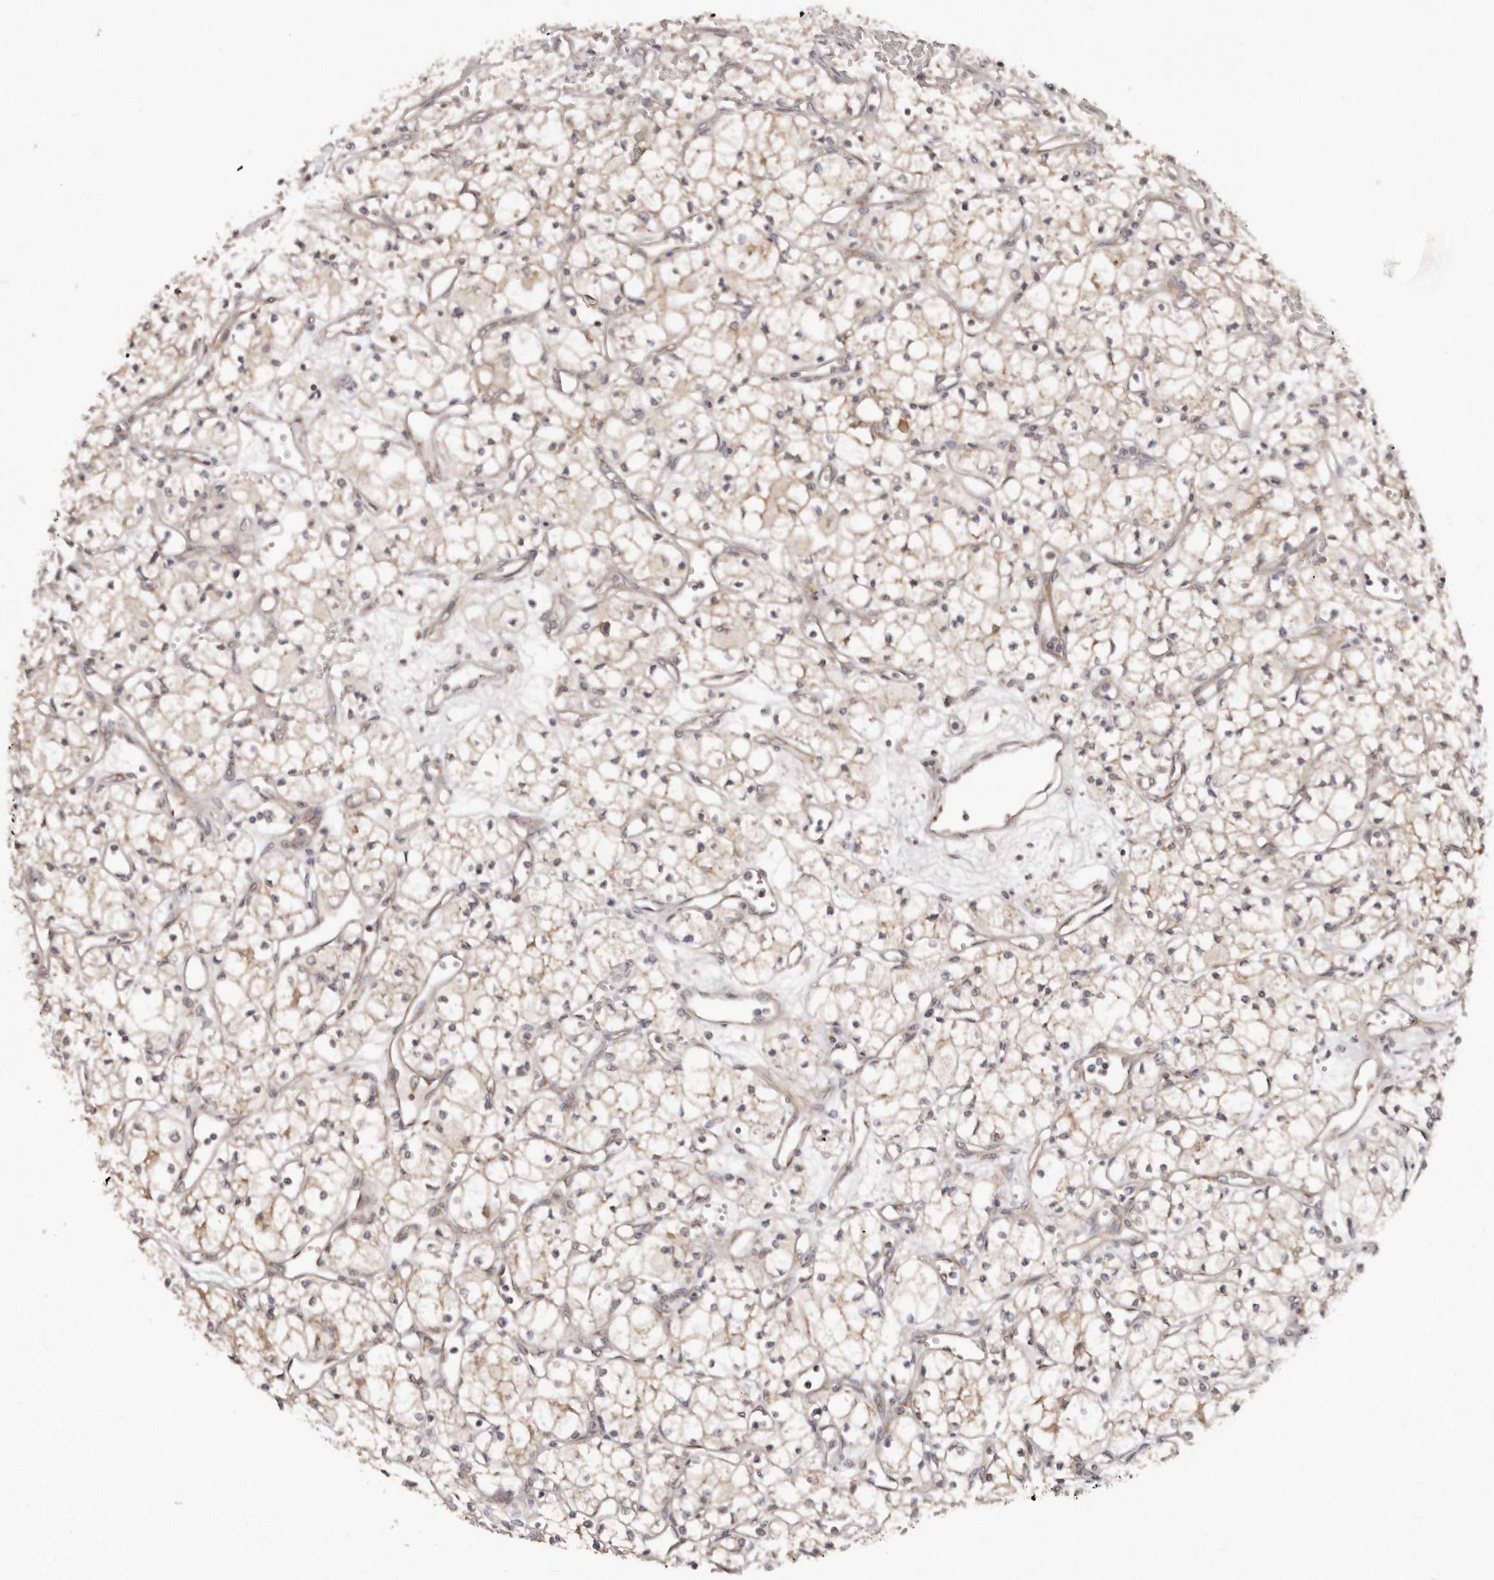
{"staining": {"intensity": "weak", "quantity": ">75%", "location": "cytoplasmic/membranous"}, "tissue": "renal cancer", "cell_type": "Tumor cells", "image_type": "cancer", "snomed": [{"axis": "morphology", "description": "Adenocarcinoma, NOS"}, {"axis": "topography", "description": "Kidney"}], "caption": "Protein analysis of adenocarcinoma (renal) tissue exhibits weak cytoplasmic/membranous staining in about >75% of tumor cells.", "gene": "DACT2", "patient": {"sex": "male", "age": 59}}